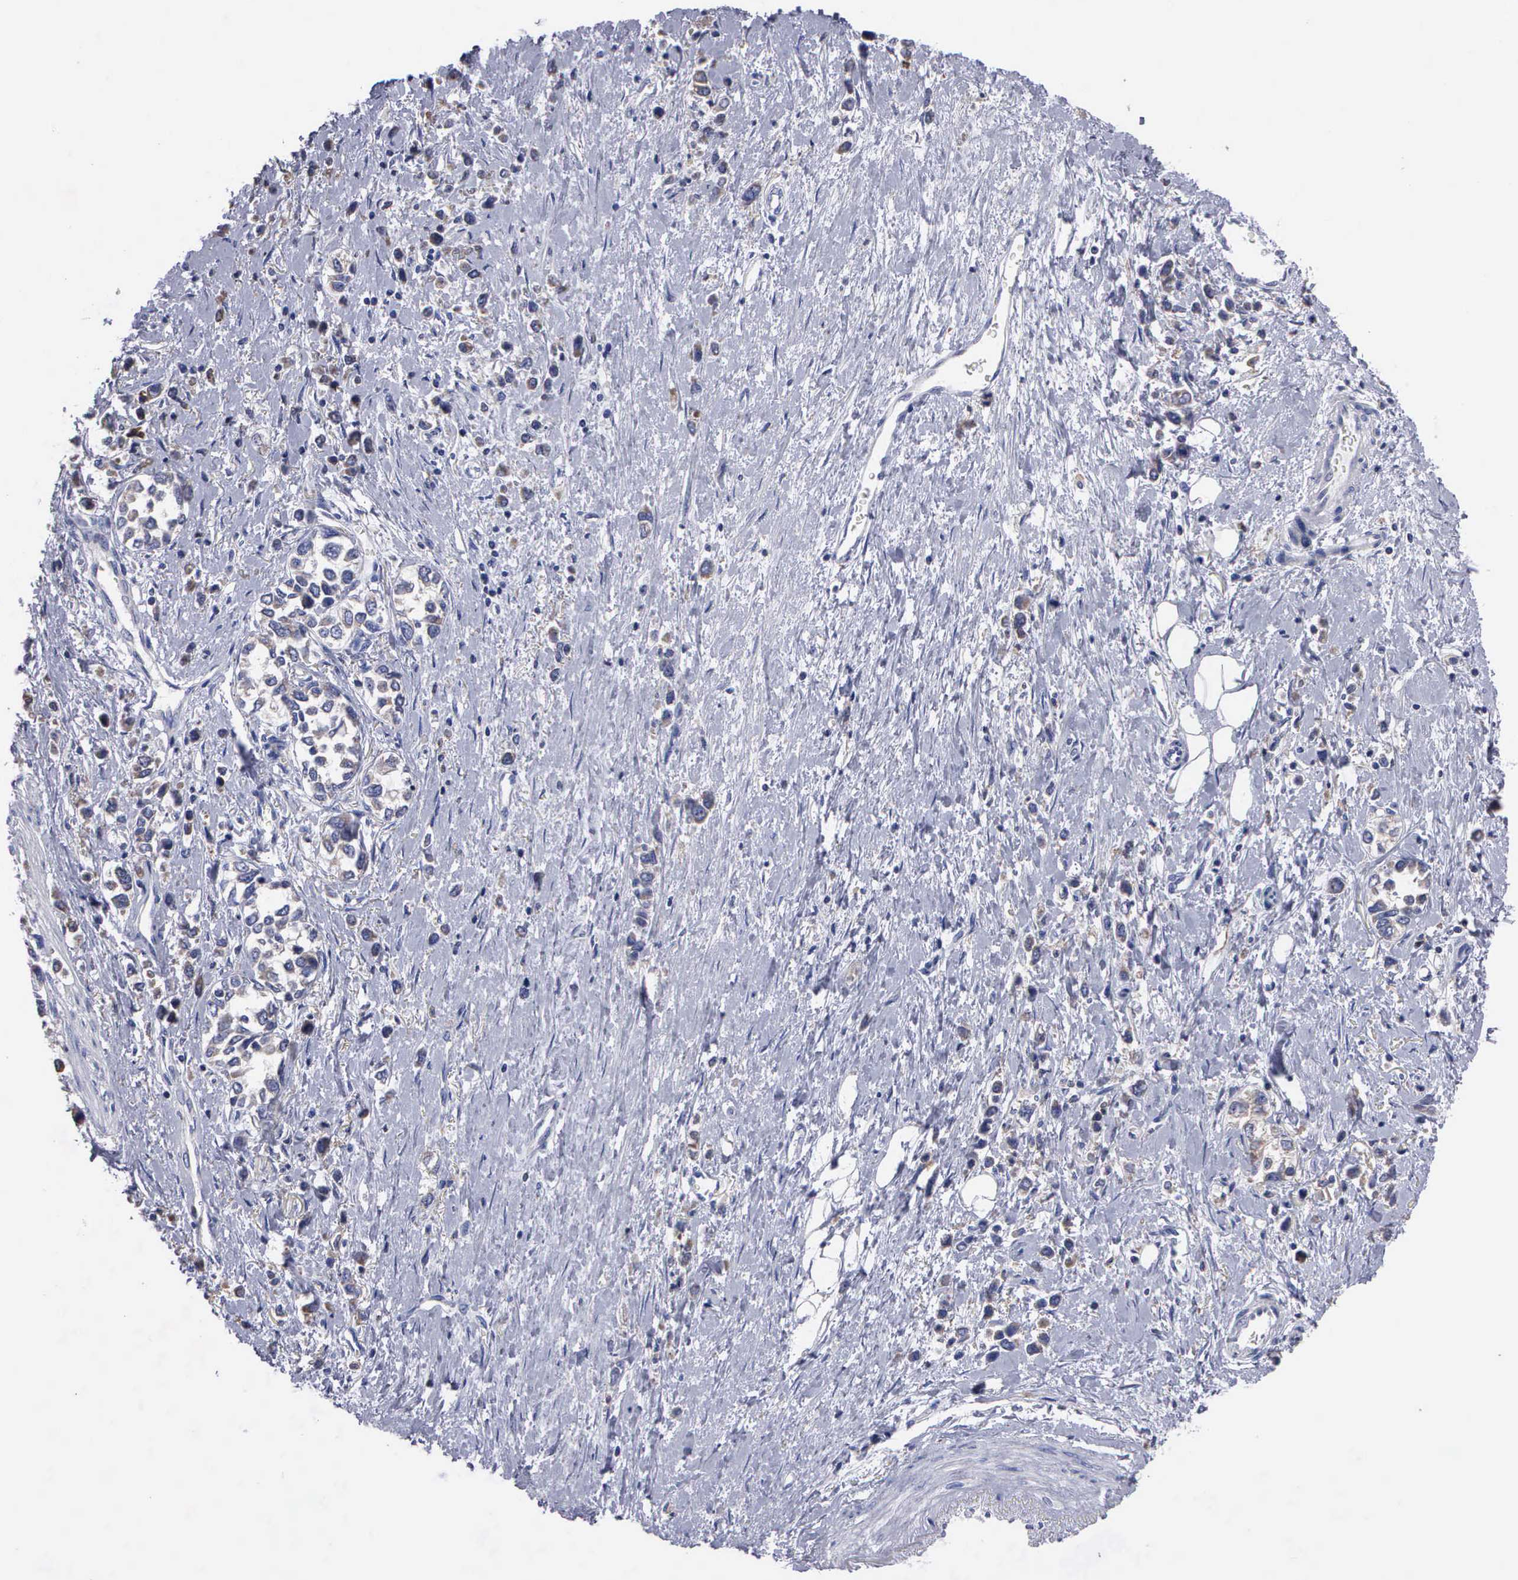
{"staining": {"intensity": "negative", "quantity": "none", "location": "none"}, "tissue": "stomach cancer", "cell_type": "Tumor cells", "image_type": "cancer", "snomed": [{"axis": "morphology", "description": "Adenocarcinoma, NOS"}, {"axis": "topography", "description": "Stomach, upper"}], "caption": "IHC image of neoplastic tissue: human stomach cancer (adenocarcinoma) stained with DAB demonstrates no significant protein staining in tumor cells.", "gene": "PTGS2", "patient": {"sex": "male", "age": 76}}